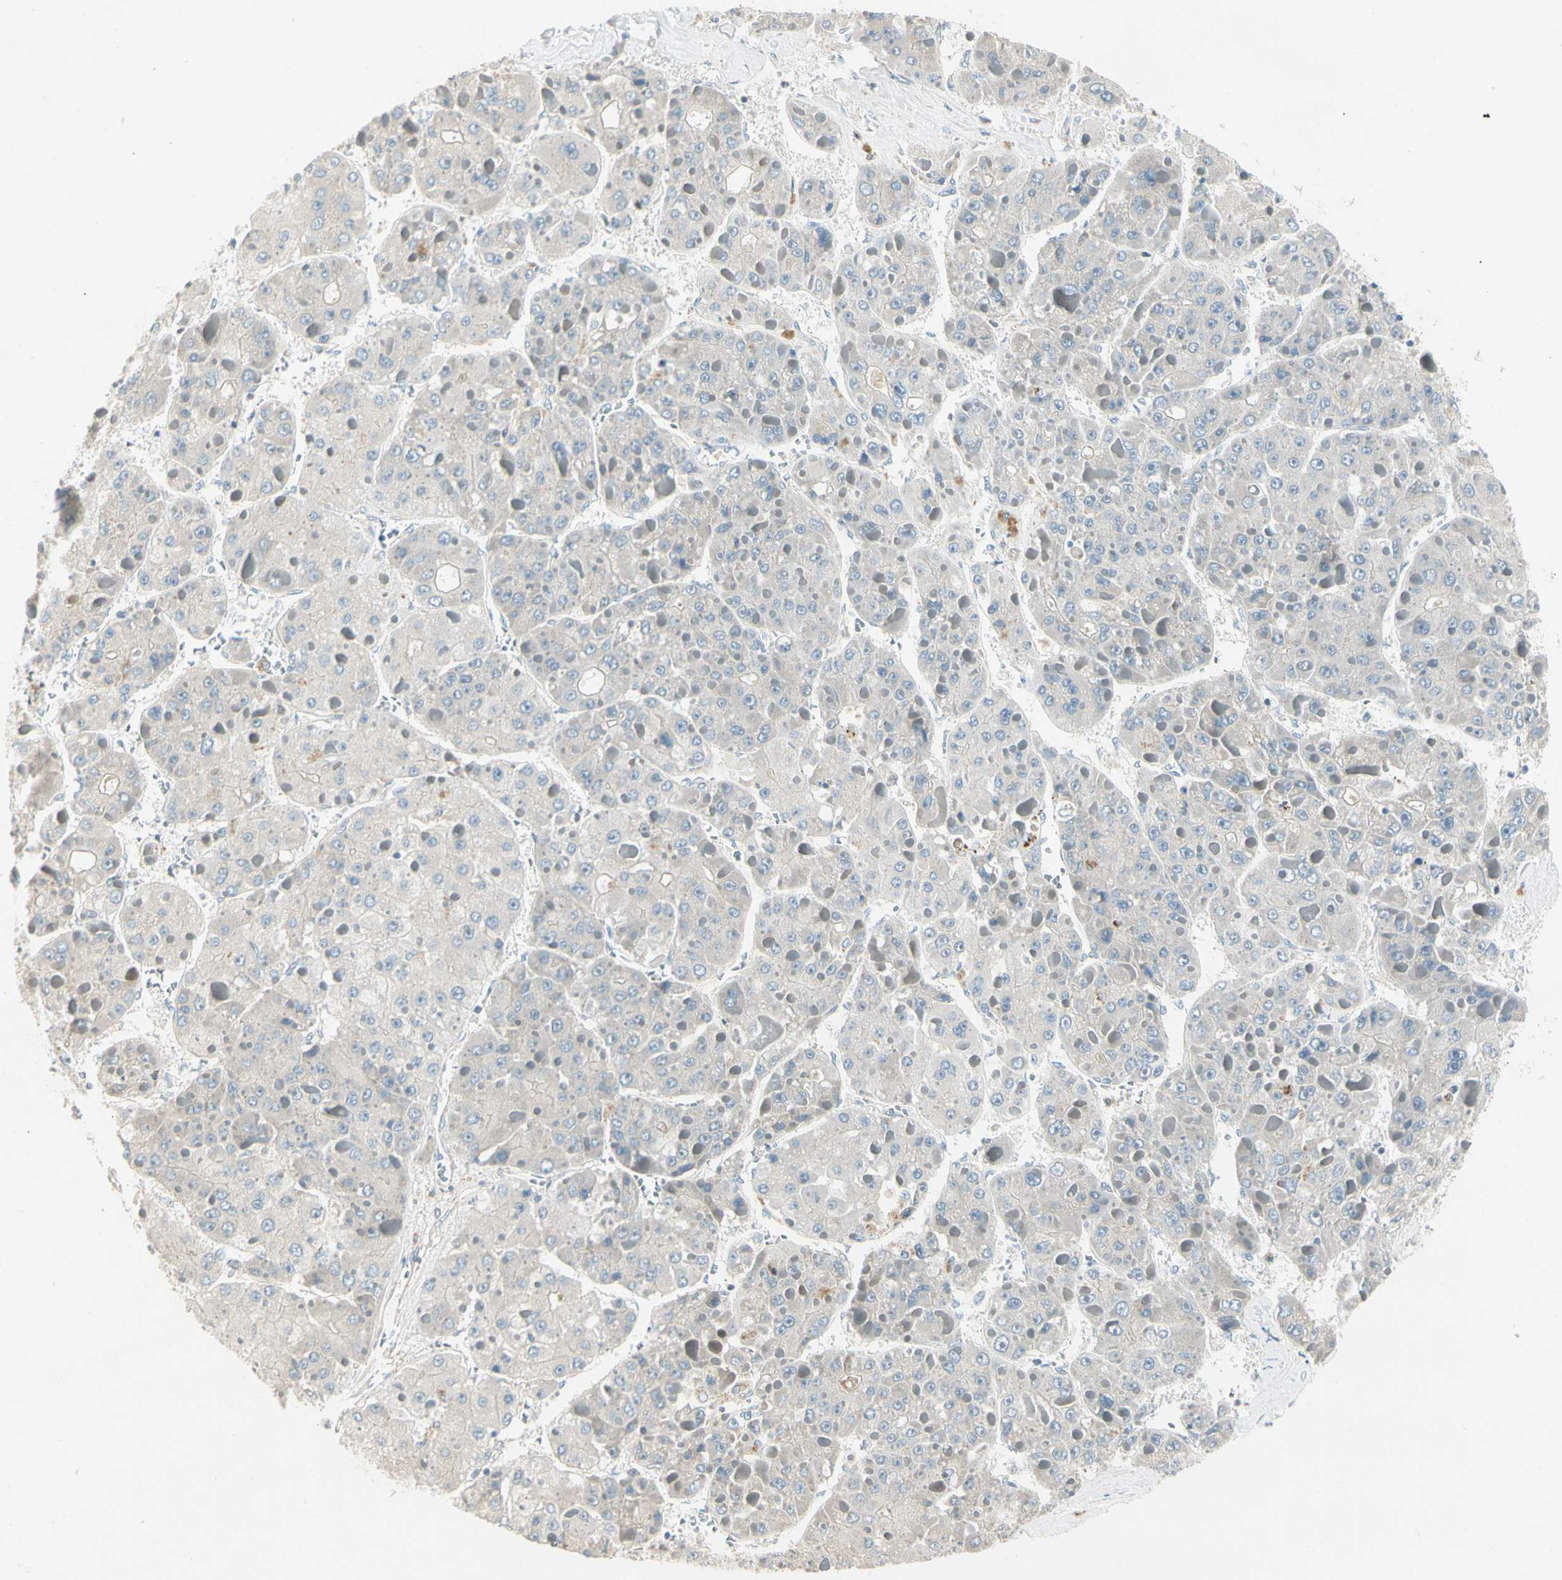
{"staining": {"intensity": "negative", "quantity": "none", "location": "none"}, "tissue": "liver cancer", "cell_type": "Tumor cells", "image_type": "cancer", "snomed": [{"axis": "morphology", "description": "Carcinoma, Hepatocellular, NOS"}, {"axis": "topography", "description": "Liver"}], "caption": "IHC histopathology image of liver hepatocellular carcinoma stained for a protein (brown), which reveals no staining in tumor cells.", "gene": "ADGRA3", "patient": {"sex": "female", "age": 73}}